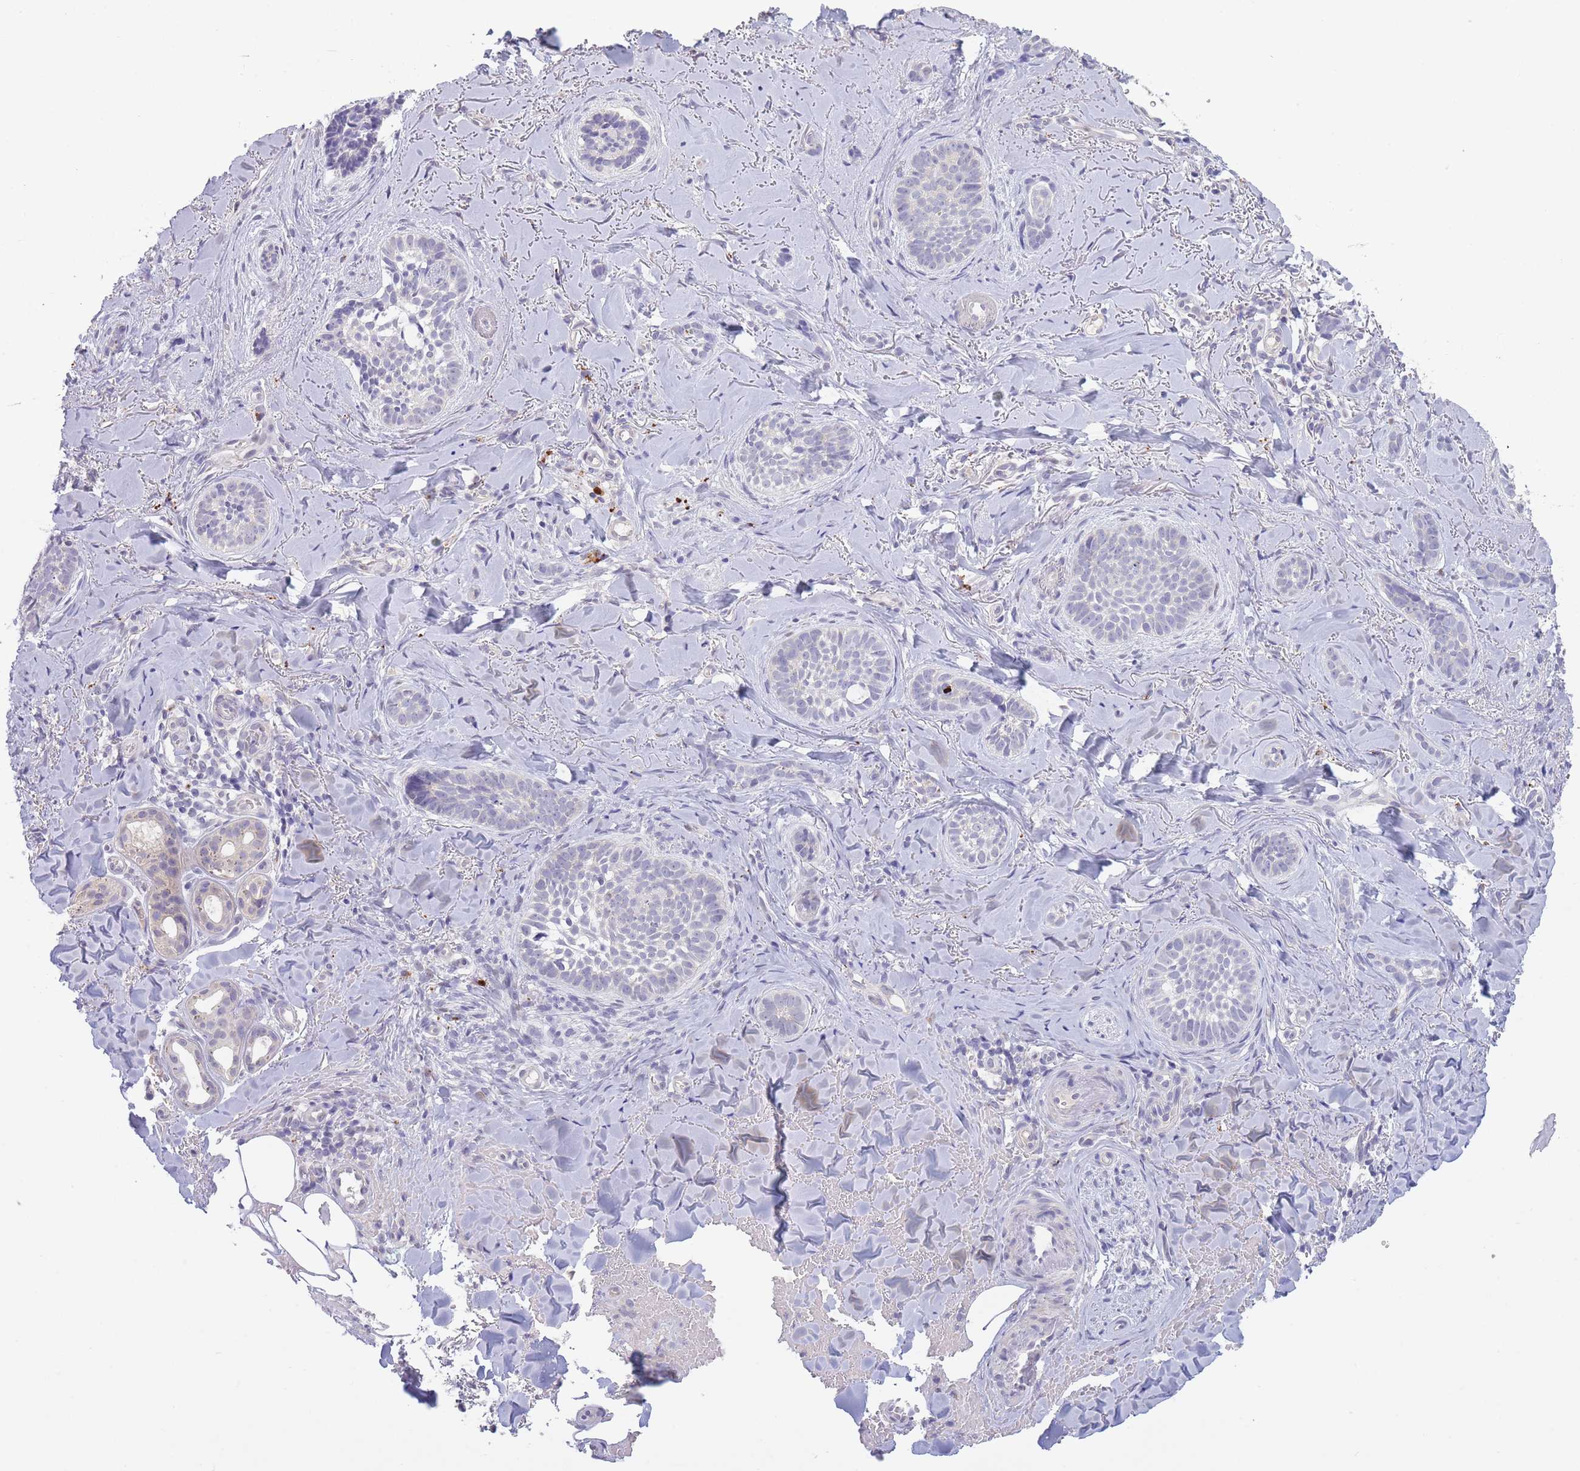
{"staining": {"intensity": "negative", "quantity": "none", "location": "none"}, "tissue": "skin cancer", "cell_type": "Tumor cells", "image_type": "cancer", "snomed": [{"axis": "morphology", "description": "Basal cell carcinoma"}, {"axis": "topography", "description": "Skin"}], "caption": "High magnification brightfield microscopy of skin basal cell carcinoma stained with DAB (3,3'-diaminobenzidine) (brown) and counterstained with hematoxylin (blue): tumor cells show no significant staining. Nuclei are stained in blue.", "gene": "TRIM61", "patient": {"sex": "female", "age": 55}}